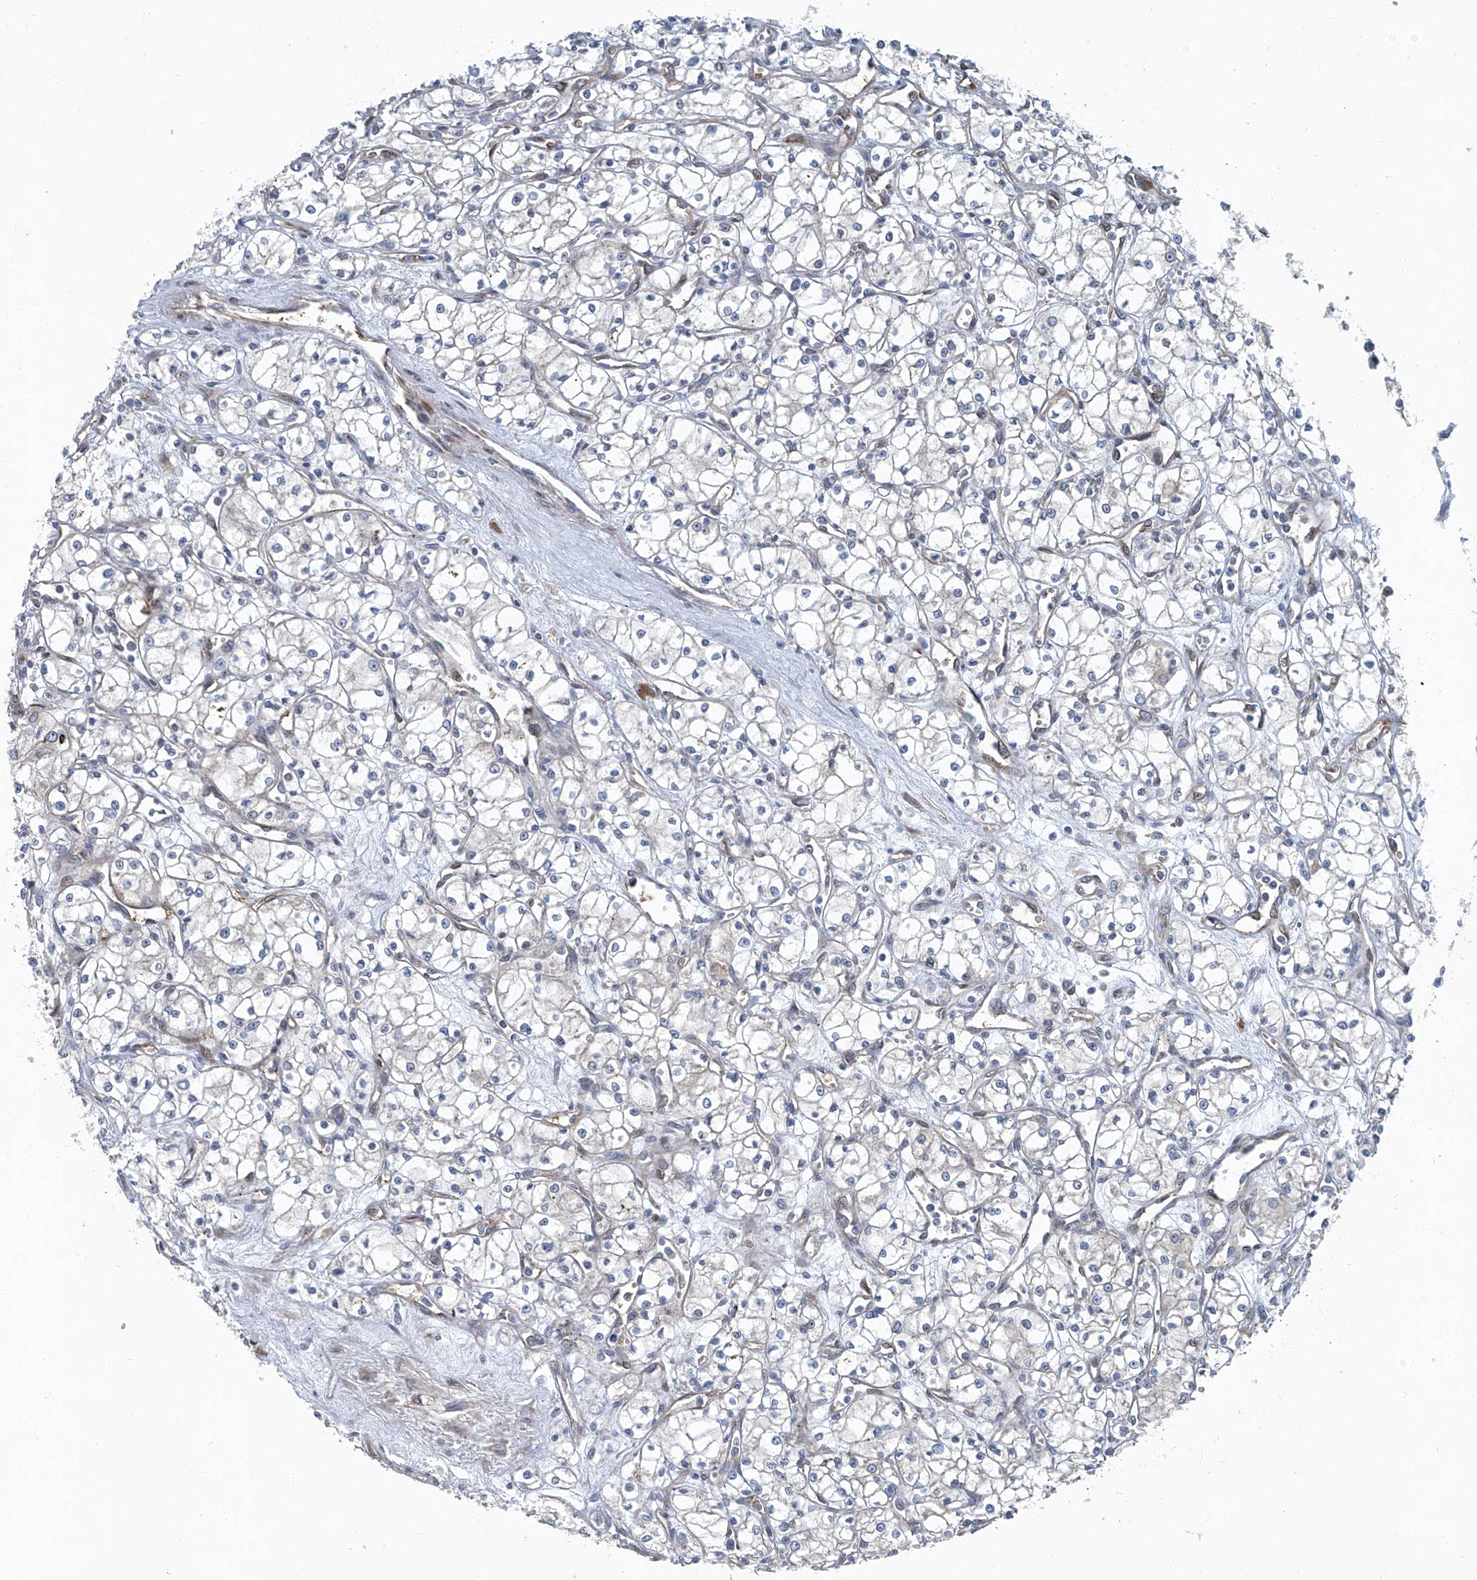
{"staining": {"intensity": "negative", "quantity": "none", "location": "none"}, "tissue": "renal cancer", "cell_type": "Tumor cells", "image_type": "cancer", "snomed": [{"axis": "morphology", "description": "Adenocarcinoma, NOS"}, {"axis": "topography", "description": "Kidney"}], "caption": "This is an immunohistochemistry image of human renal cancer (adenocarcinoma). There is no staining in tumor cells.", "gene": "GPR132", "patient": {"sex": "male", "age": 59}}